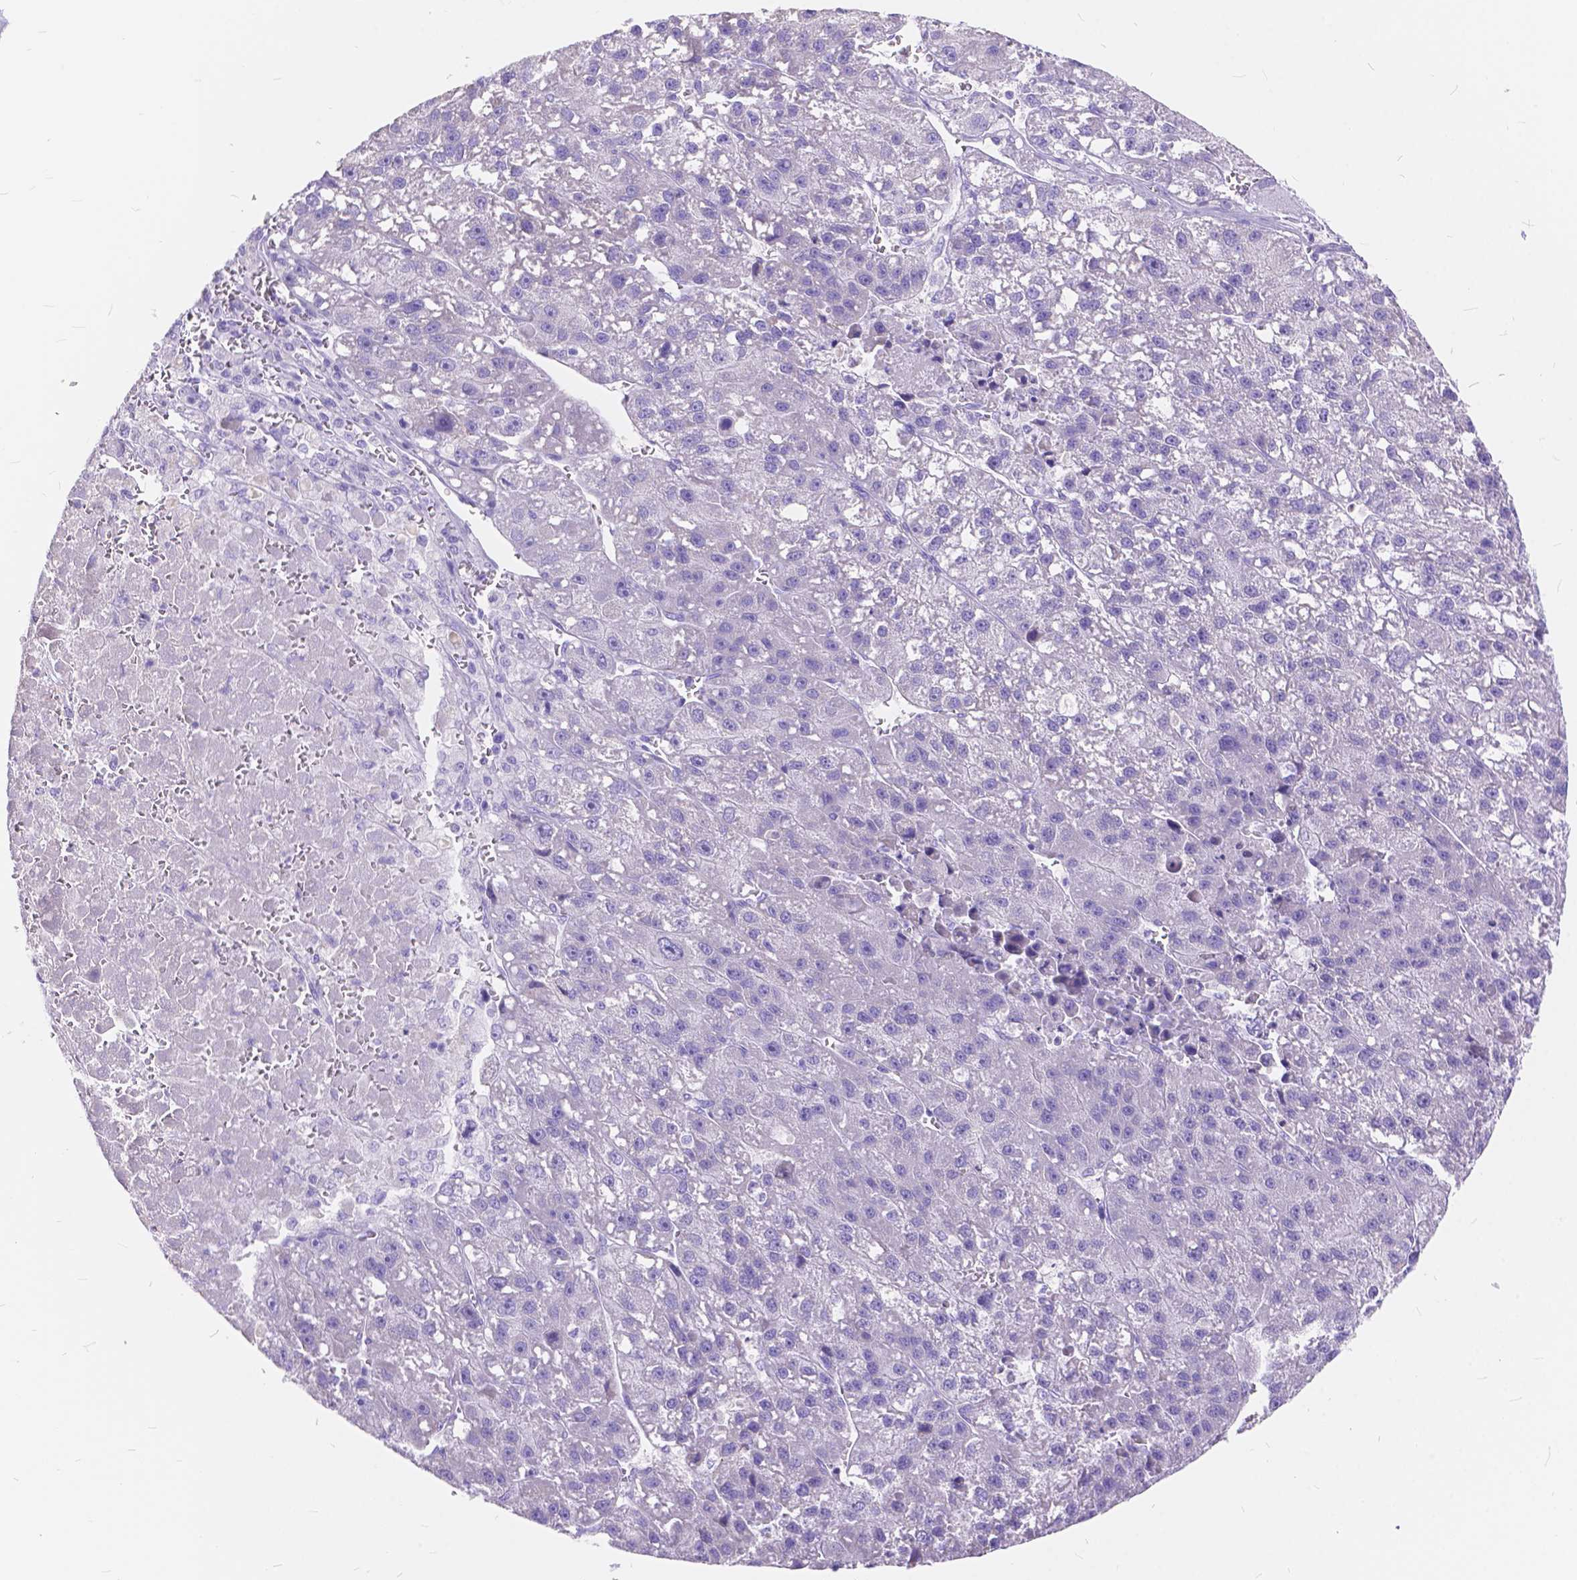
{"staining": {"intensity": "negative", "quantity": "none", "location": "none"}, "tissue": "liver cancer", "cell_type": "Tumor cells", "image_type": "cancer", "snomed": [{"axis": "morphology", "description": "Carcinoma, Hepatocellular, NOS"}, {"axis": "topography", "description": "Liver"}], "caption": "Immunohistochemistry (IHC) photomicrograph of liver cancer stained for a protein (brown), which demonstrates no expression in tumor cells.", "gene": "FOXL2", "patient": {"sex": "female", "age": 70}}